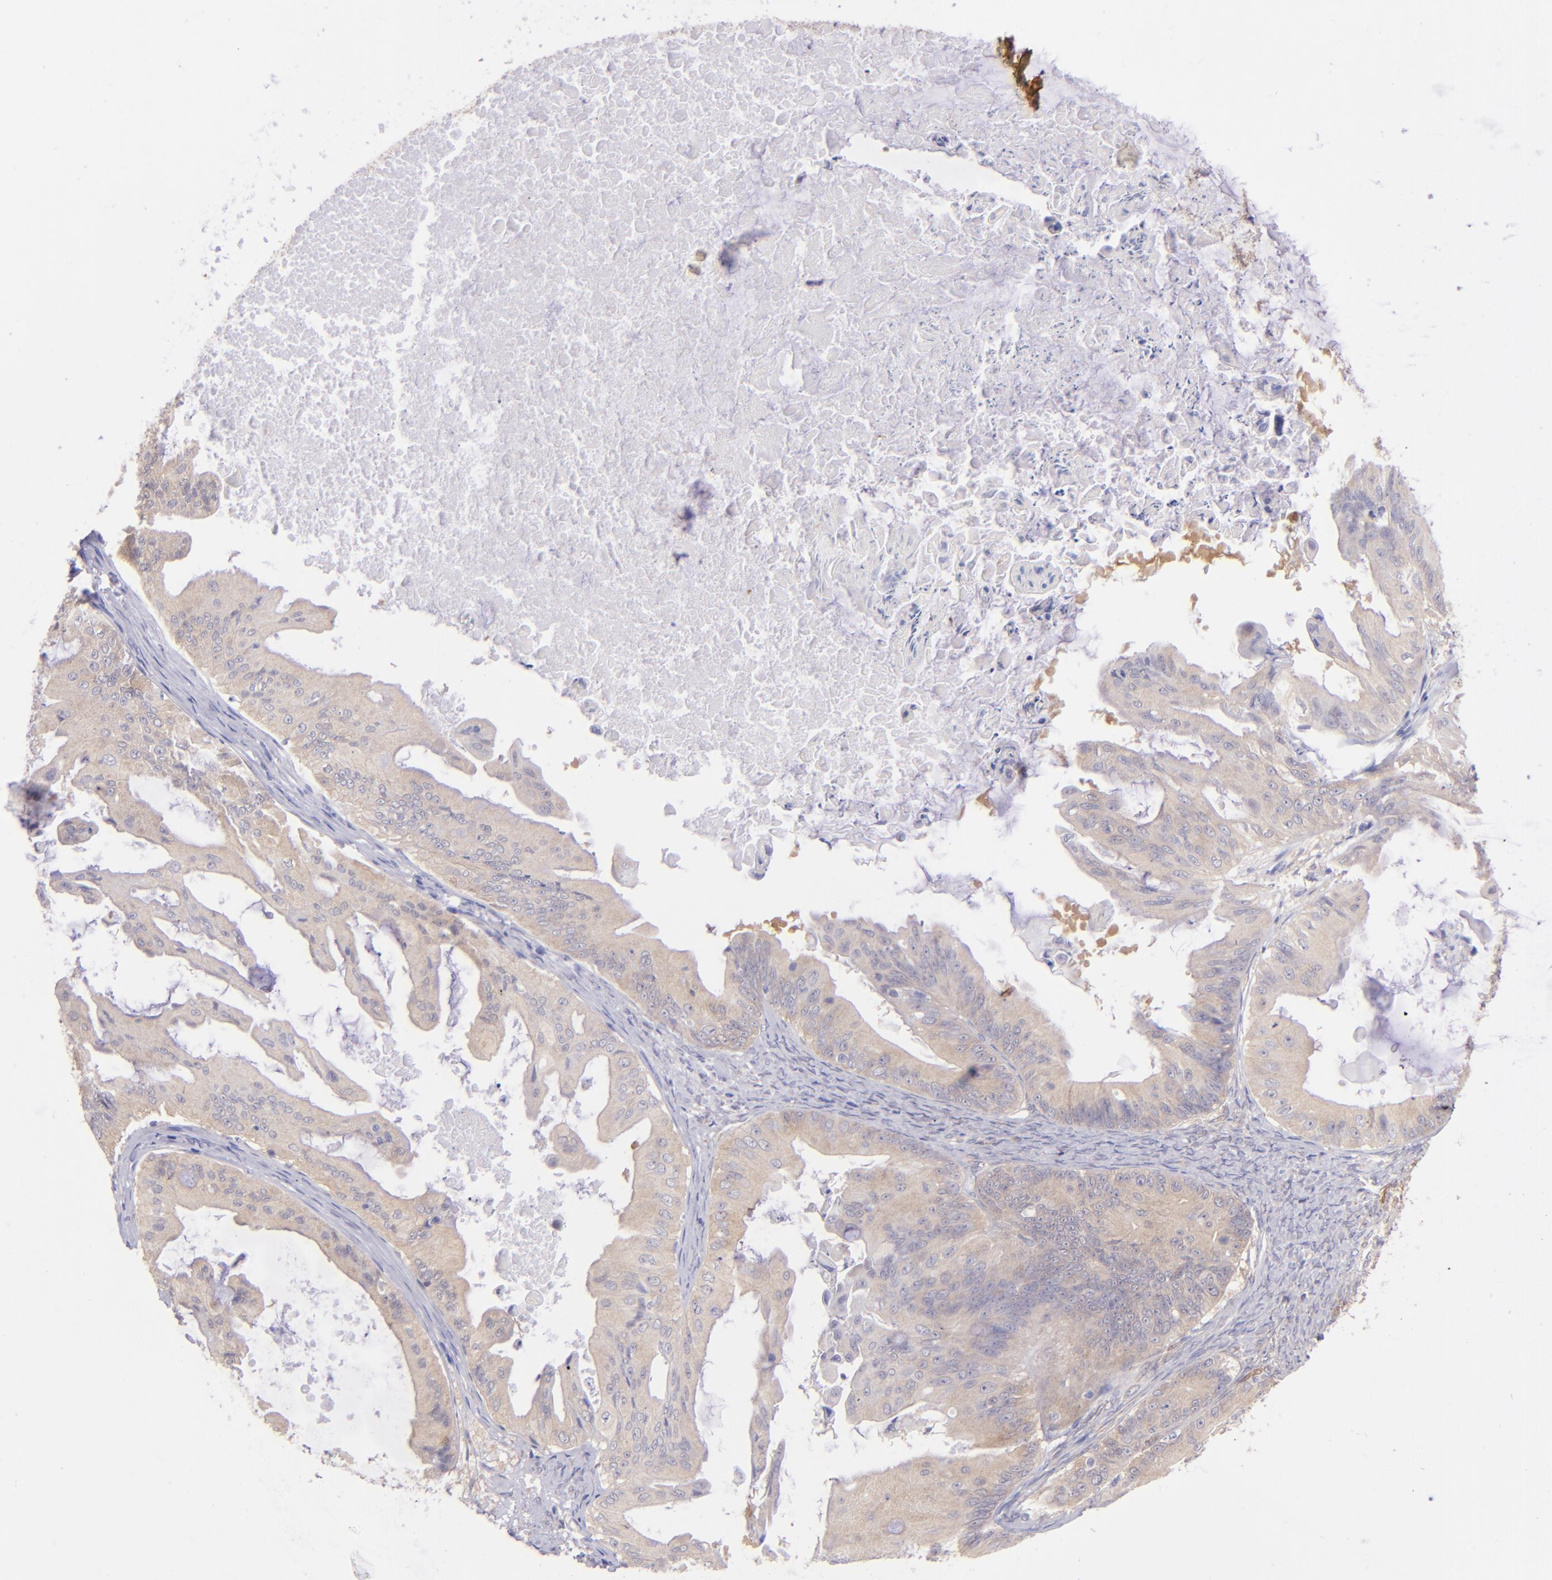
{"staining": {"intensity": "weak", "quantity": ">75%", "location": "cytoplasmic/membranous"}, "tissue": "ovarian cancer", "cell_type": "Tumor cells", "image_type": "cancer", "snomed": [{"axis": "morphology", "description": "Cystadenocarcinoma, mucinous, NOS"}, {"axis": "topography", "description": "Ovary"}], "caption": "Immunohistochemical staining of human mucinous cystadenocarcinoma (ovarian) reveals weak cytoplasmic/membranous protein staining in about >75% of tumor cells.", "gene": "SH2D4A", "patient": {"sex": "female", "age": 37}}